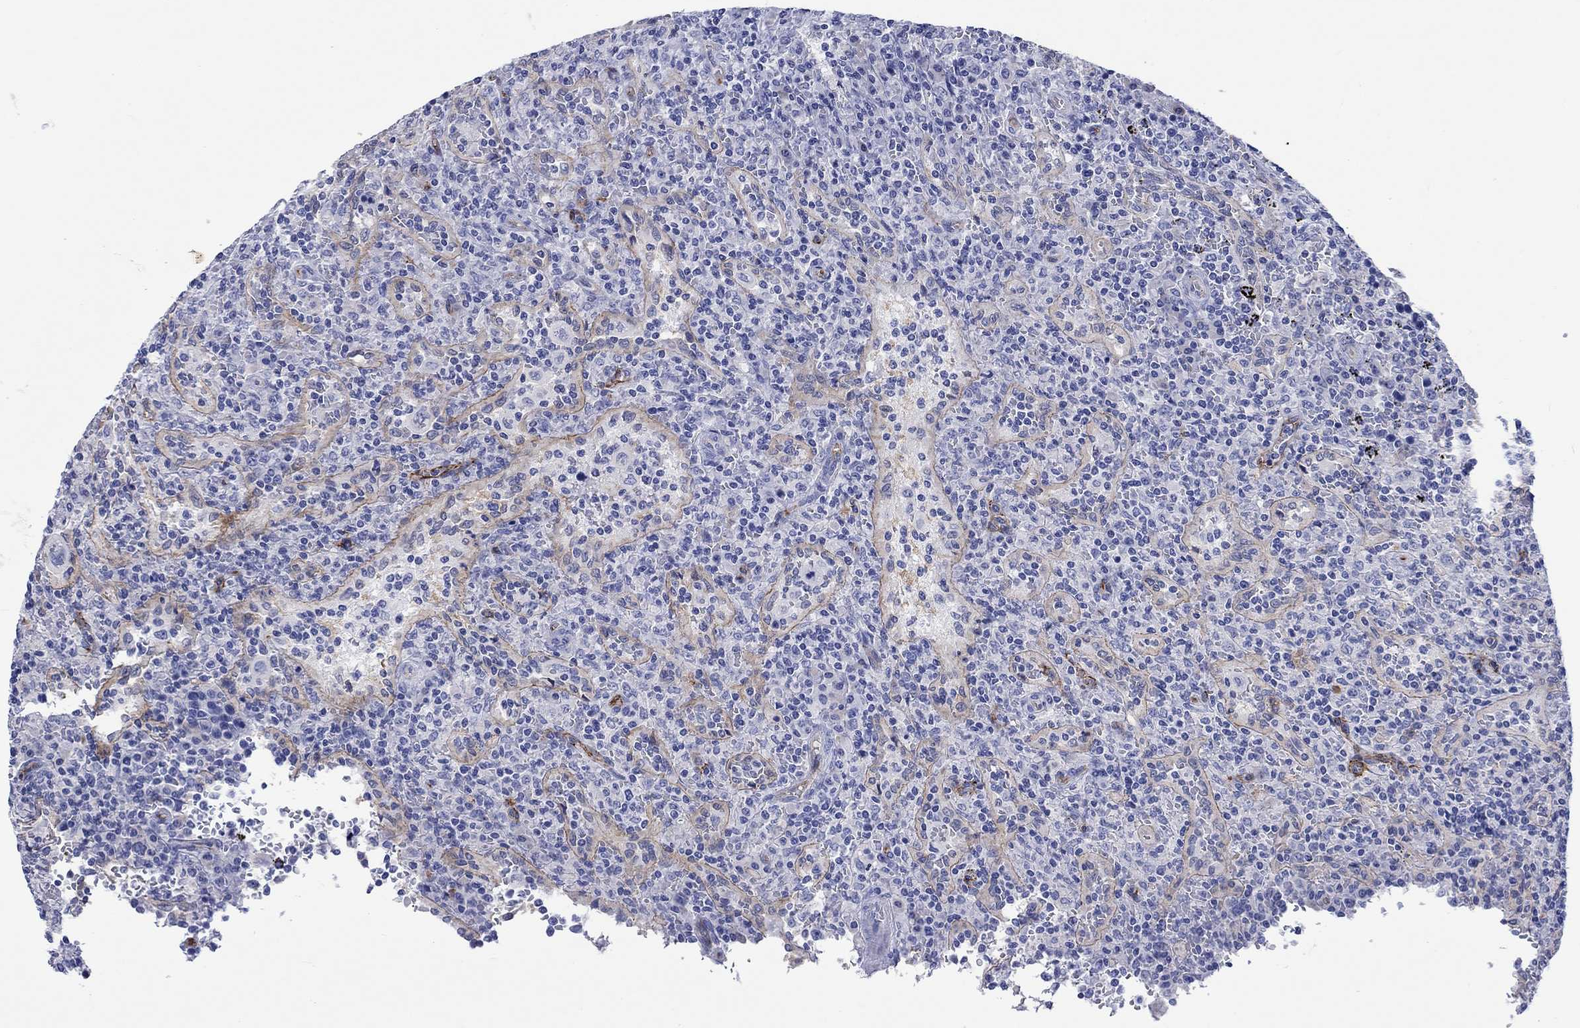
{"staining": {"intensity": "negative", "quantity": "none", "location": "none"}, "tissue": "lymphoma", "cell_type": "Tumor cells", "image_type": "cancer", "snomed": [{"axis": "morphology", "description": "Malignant lymphoma, non-Hodgkin's type, Low grade"}, {"axis": "topography", "description": "Spleen"}], "caption": "Low-grade malignant lymphoma, non-Hodgkin's type stained for a protein using IHC shows no positivity tumor cells.", "gene": "CACNG3", "patient": {"sex": "male", "age": 62}}